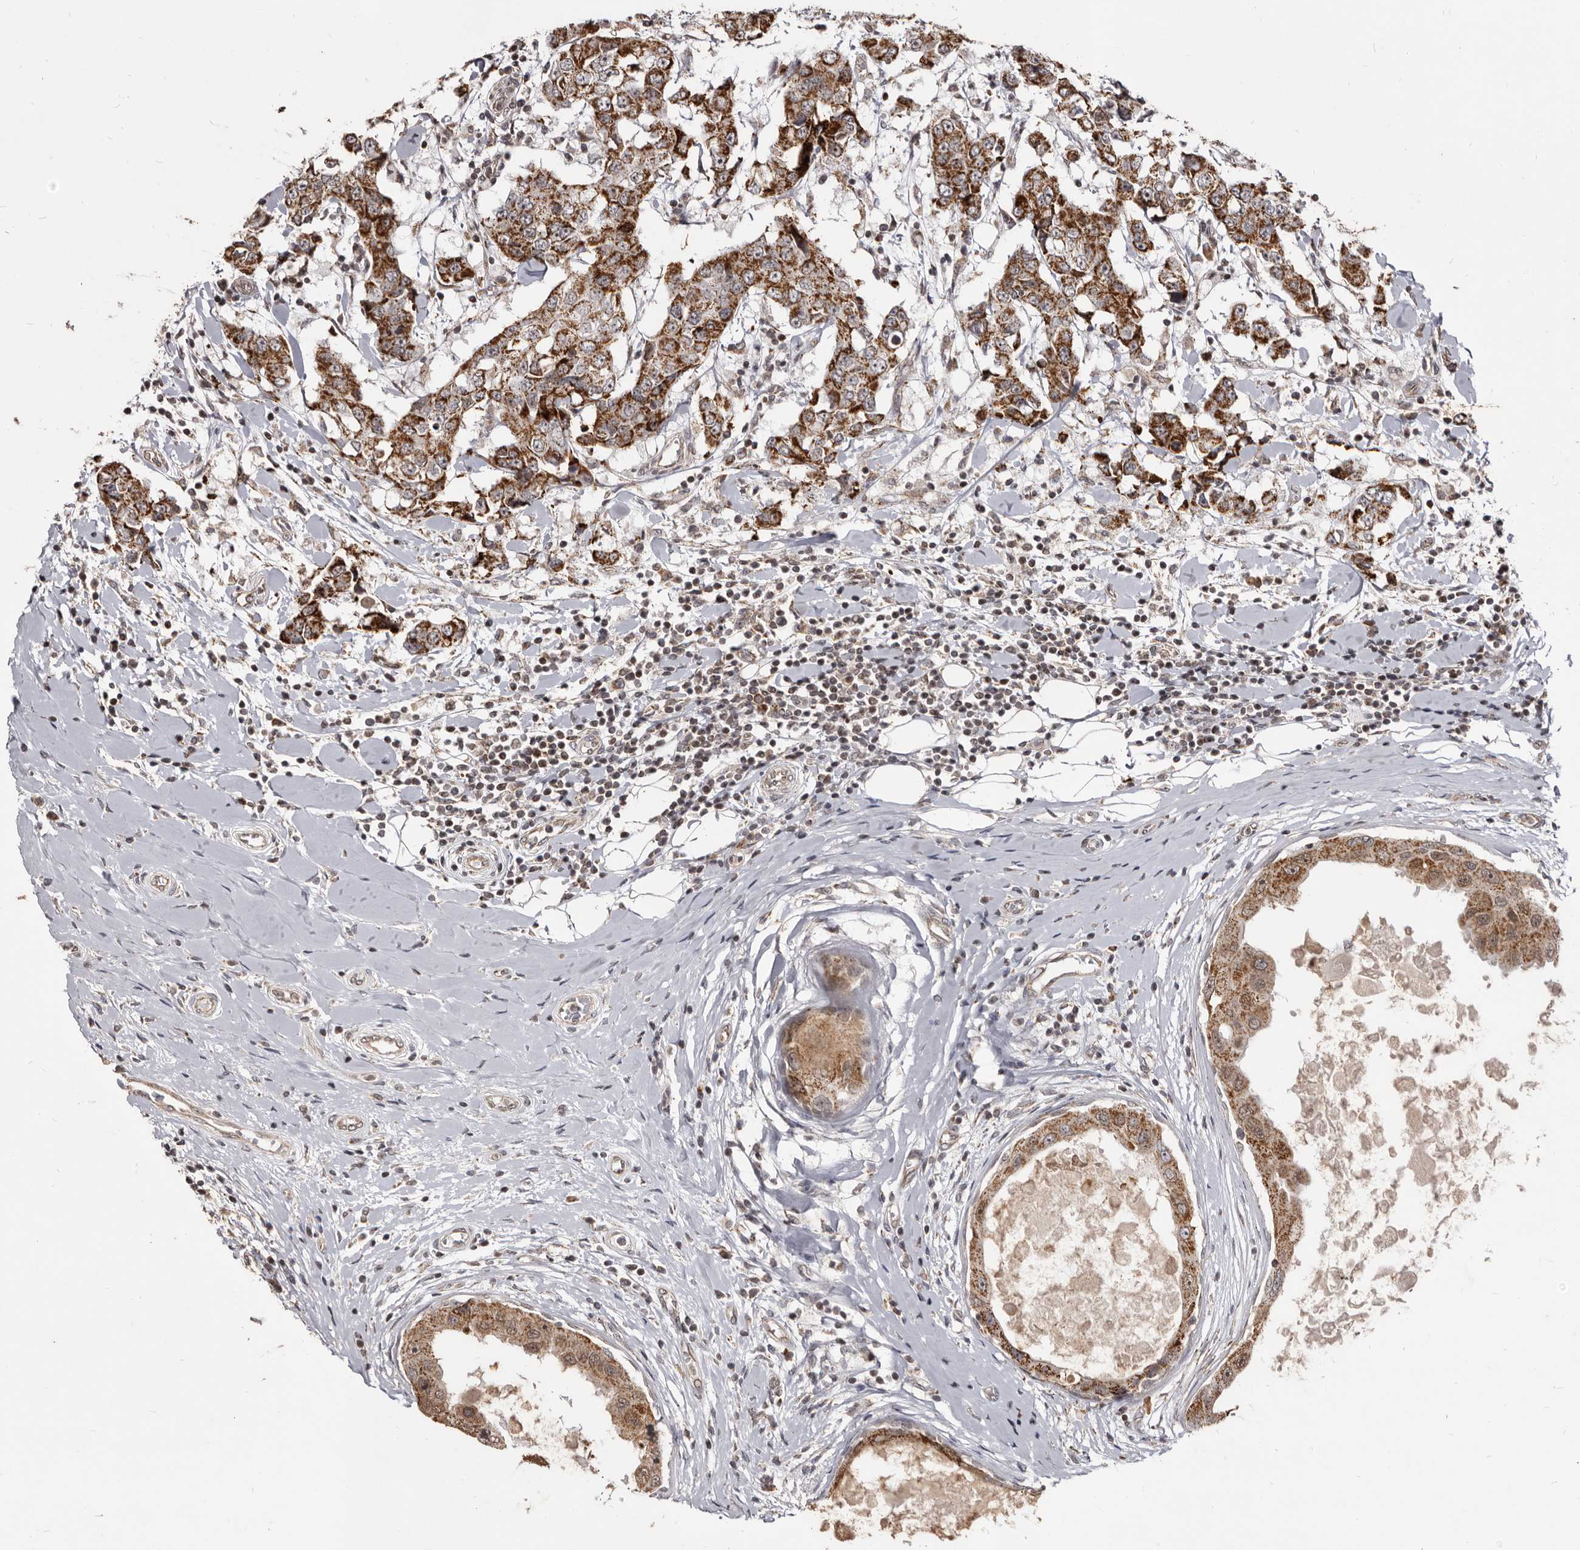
{"staining": {"intensity": "strong", "quantity": ">75%", "location": "cytoplasmic/membranous"}, "tissue": "breast cancer", "cell_type": "Tumor cells", "image_type": "cancer", "snomed": [{"axis": "morphology", "description": "Duct carcinoma"}, {"axis": "topography", "description": "Breast"}], "caption": "Protein staining of breast infiltrating ductal carcinoma tissue demonstrates strong cytoplasmic/membranous staining in approximately >75% of tumor cells. Immunohistochemistry stains the protein in brown and the nuclei are stained blue.", "gene": "THUMPD1", "patient": {"sex": "female", "age": 27}}